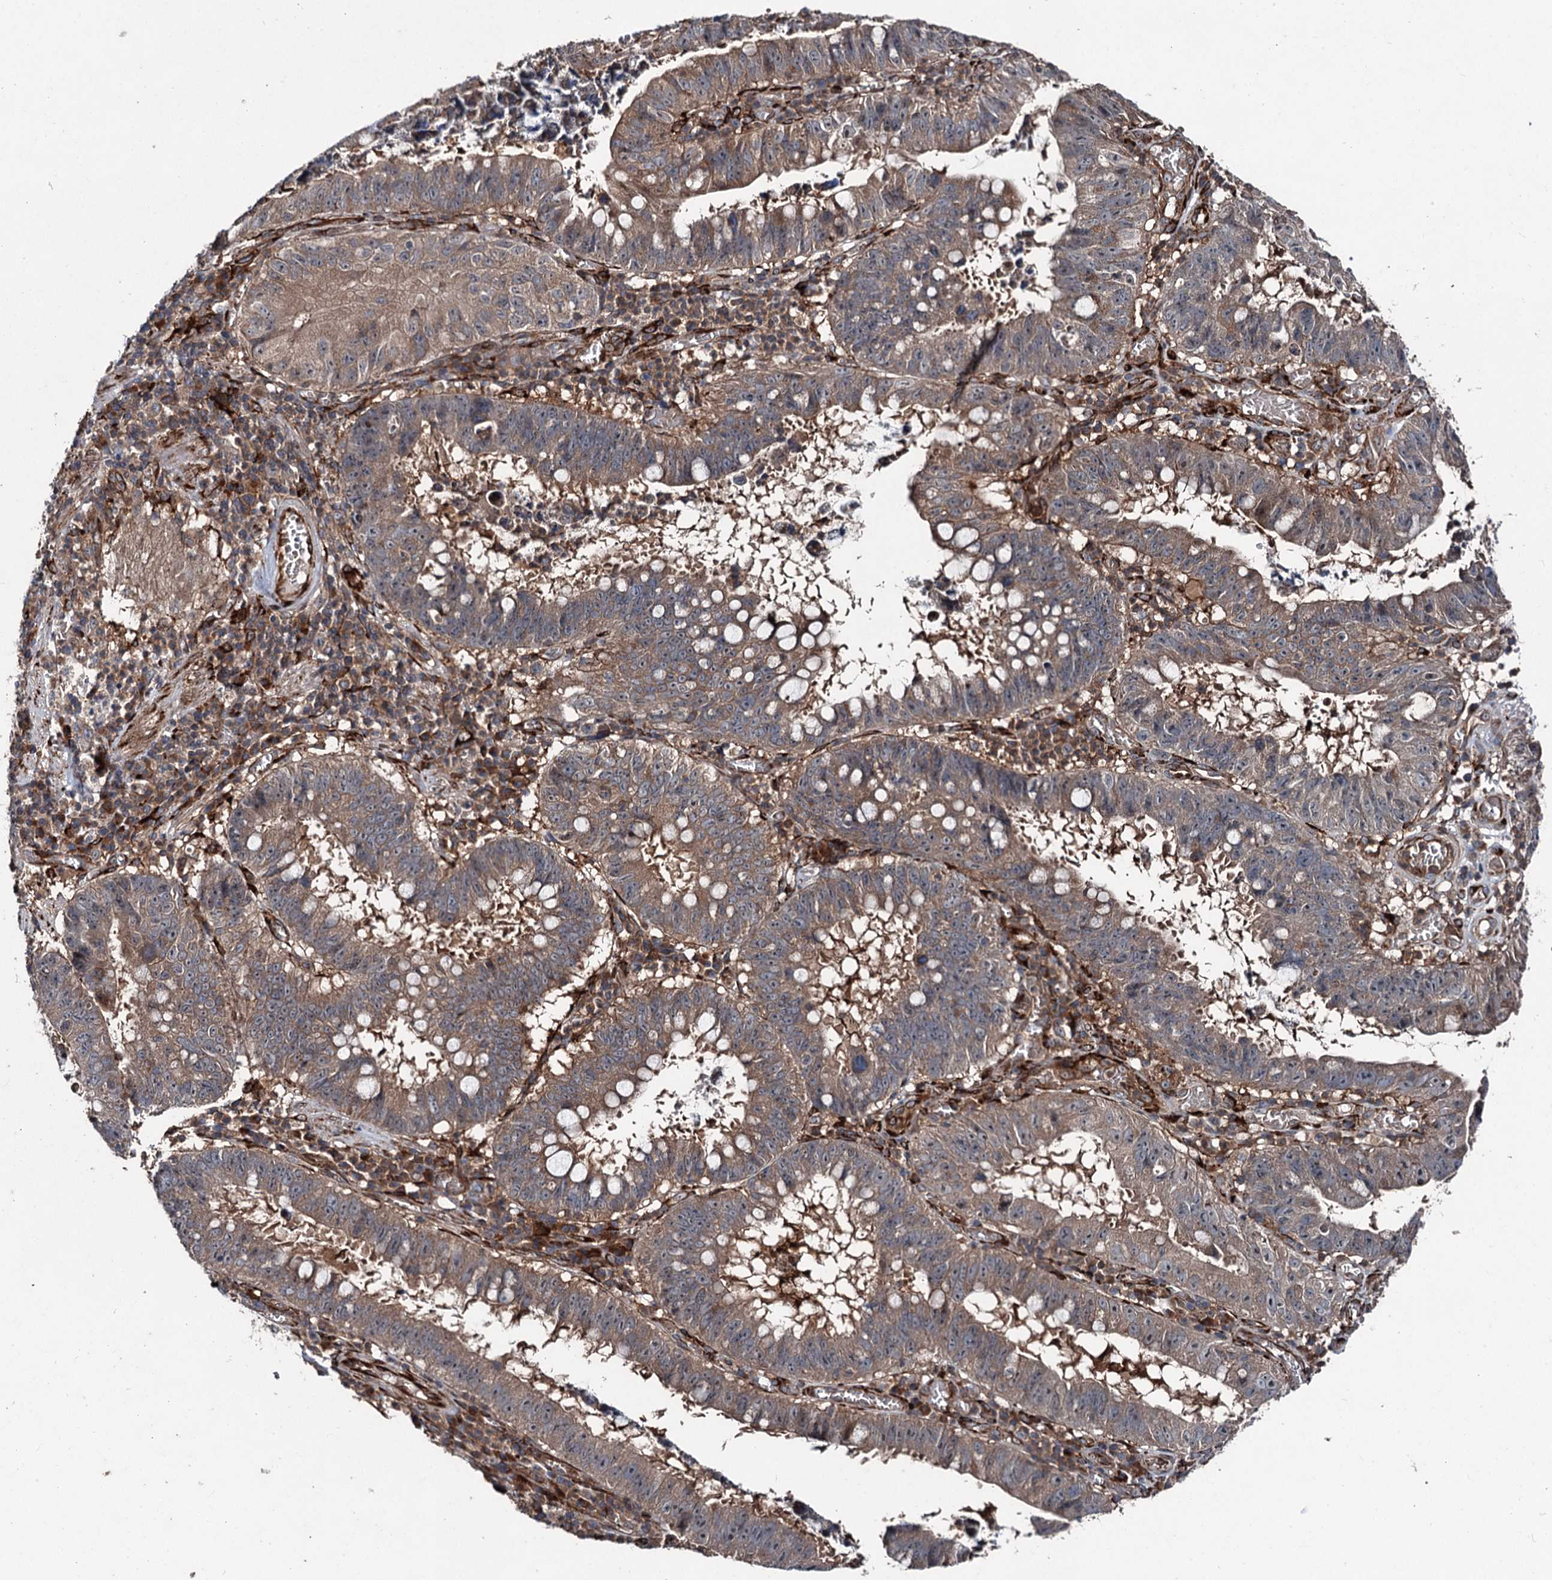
{"staining": {"intensity": "moderate", "quantity": ">75%", "location": "cytoplasmic/membranous"}, "tissue": "stomach cancer", "cell_type": "Tumor cells", "image_type": "cancer", "snomed": [{"axis": "morphology", "description": "Adenocarcinoma, NOS"}, {"axis": "topography", "description": "Stomach"}], "caption": "Immunohistochemical staining of stomach cancer reveals moderate cytoplasmic/membranous protein staining in approximately >75% of tumor cells.", "gene": "DDIAS", "patient": {"sex": "male", "age": 59}}